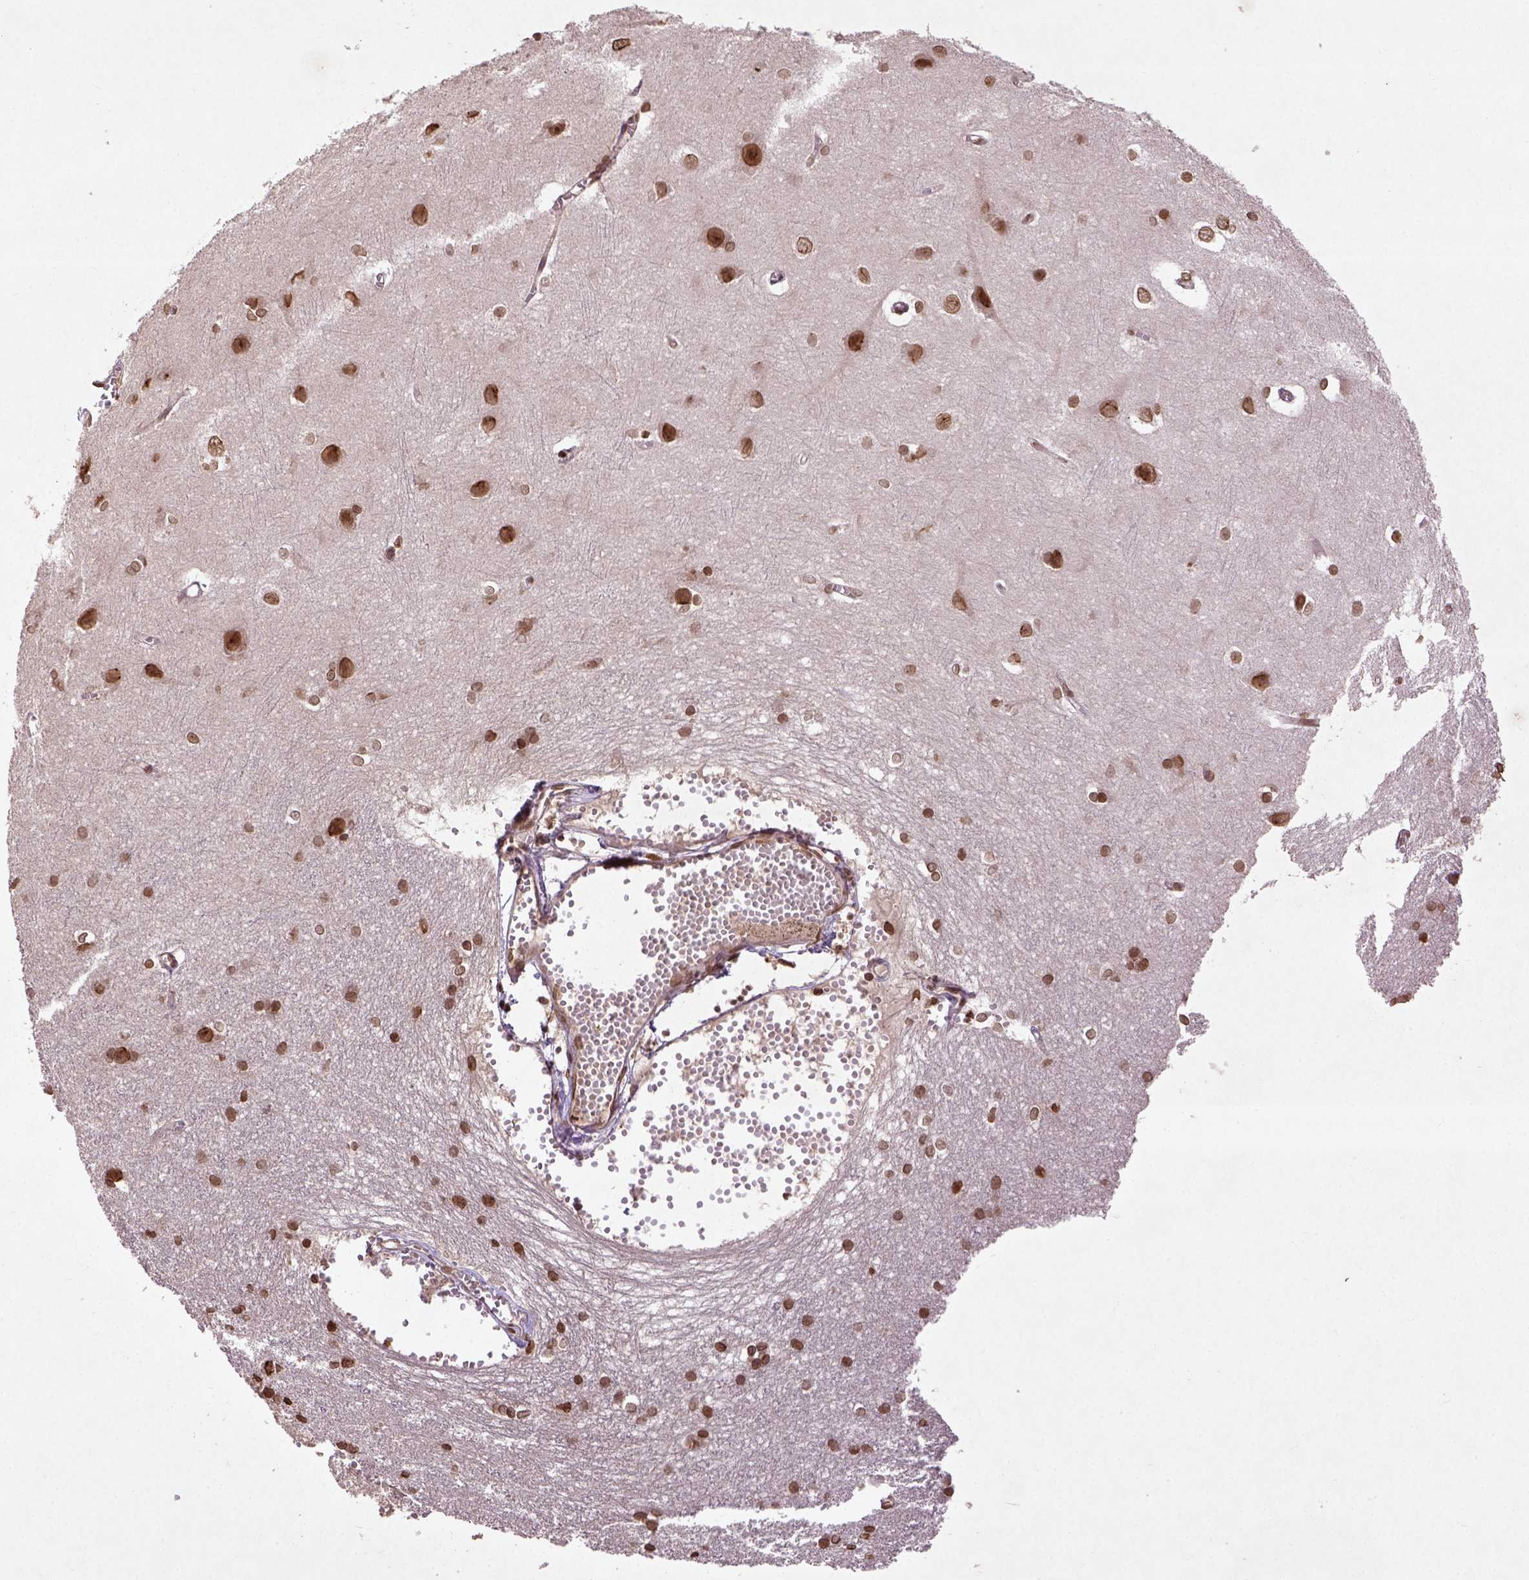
{"staining": {"intensity": "moderate", "quantity": ">75%", "location": "nuclear"}, "tissue": "cerebral cortex", "cell_type": "Endothelial cells", "image_type": "normal", "snomed": [{"axis": "morphology", "description": "Normal tissue, NOS"}, {"axis": "topography", "description": "Cerebral cortex"}], "caption": "The image demonstrates staining of benign cerebral cortex, revealing moderate nuclear protein positivity (brown color) within endothelial cells. Nuclei are stained in blue.", "gene": "BANF1", "patient": {"sex": "male", "age": 37}}